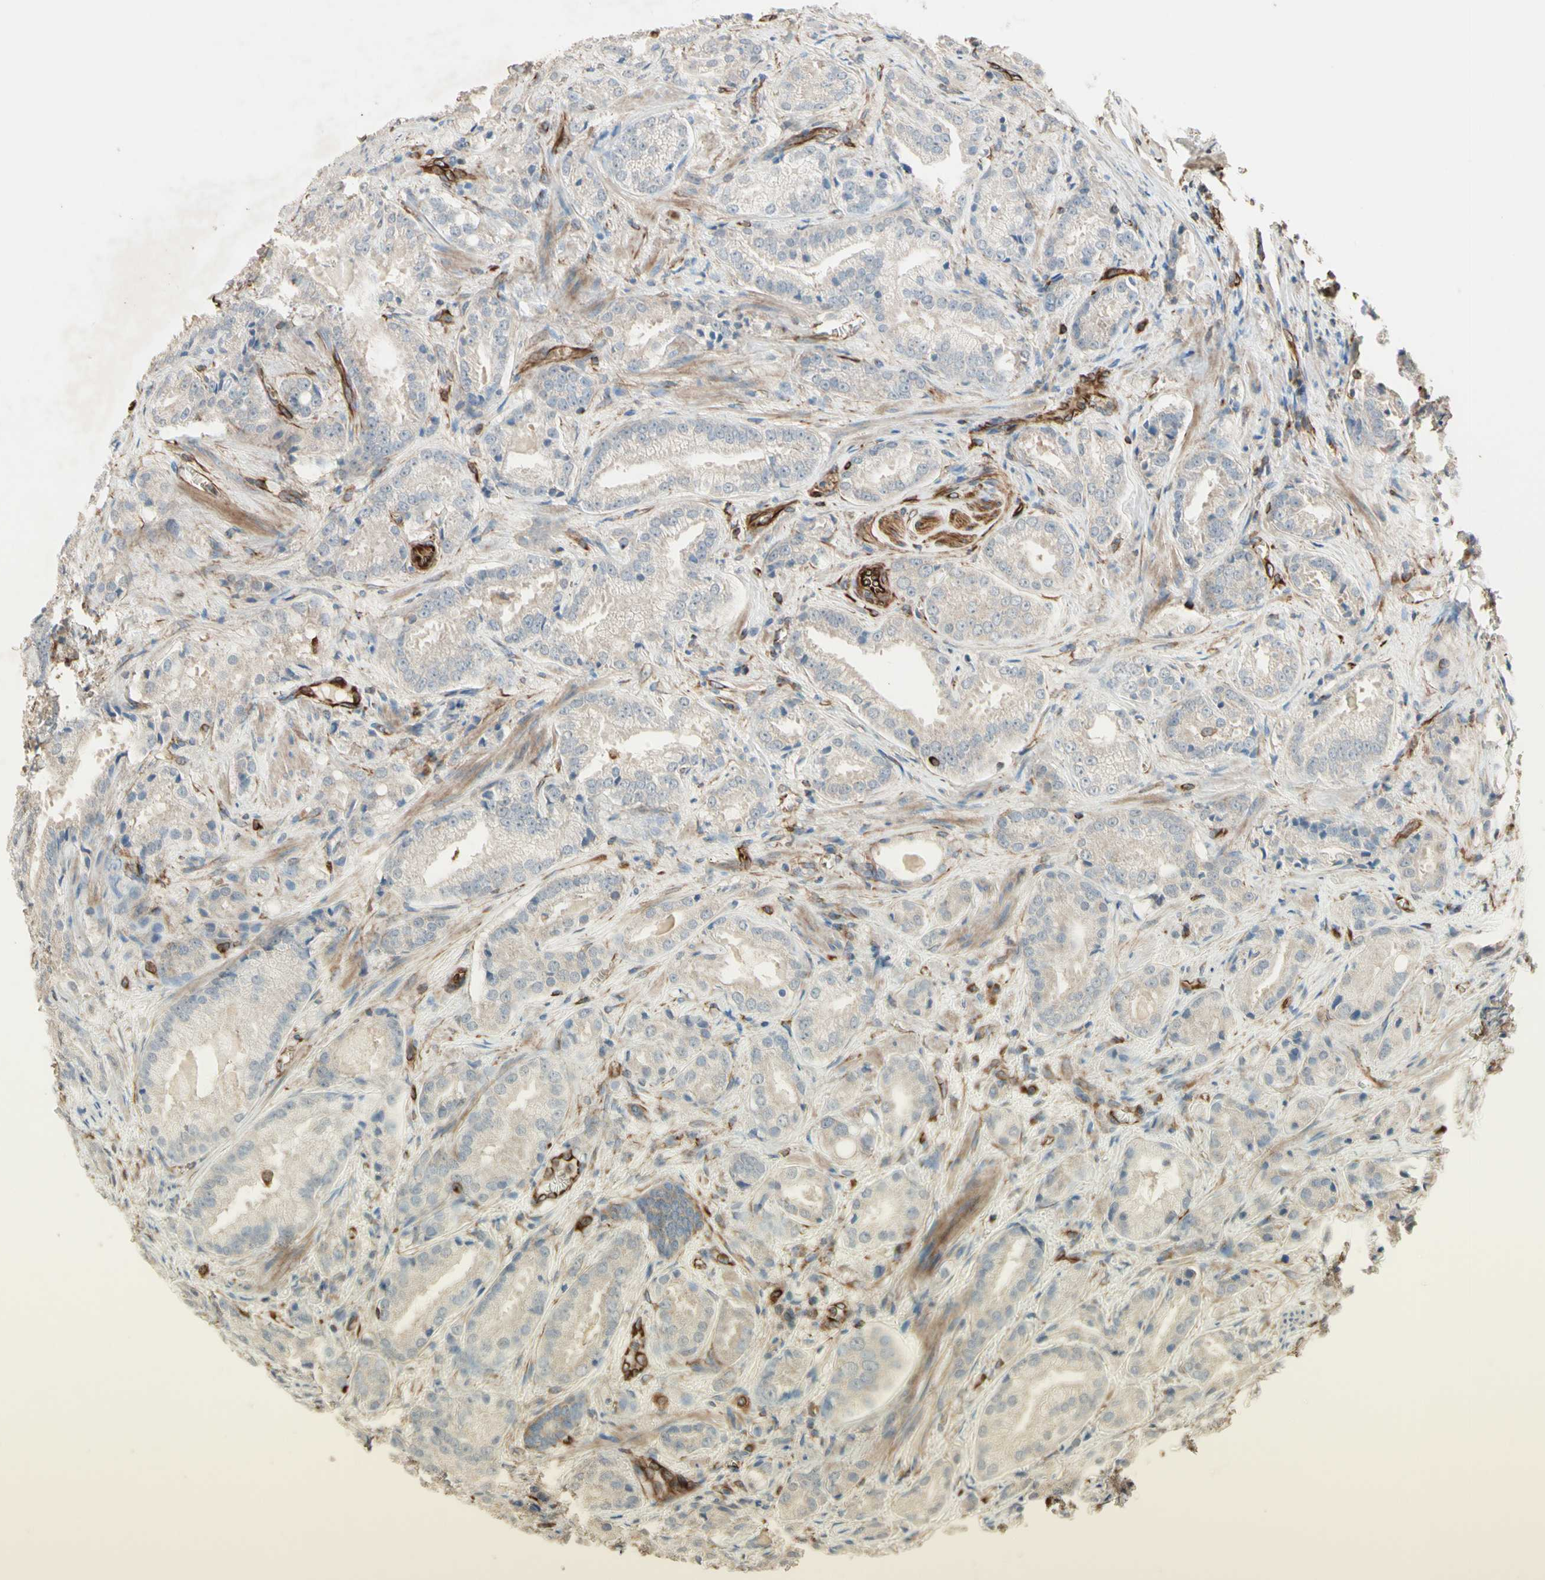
{"staining": {"intensity": "weak", "quantity": "<25%", "location": "cytoplasmic/membranous"}, "tissue": "prostate cancer", "cell_type": "Tumor cells", "image_type": "cancer", "snomed": [{"axis": "morphology", "description": "Adenocarcinoma, High grade"}, {"axis": "topography", "description": "Prostate"}], "caption": "The image exhibits no significant expression in tumor cells of adenocarcinoma (high-grade) (prostate). (Brightfield microscopy of DAB (3,3'-diaminobenzidine) immunohistochemistry (IHC) at high magnification).", "gene": "TRAF2", "patient": {"sex": "male", "age": 64}}